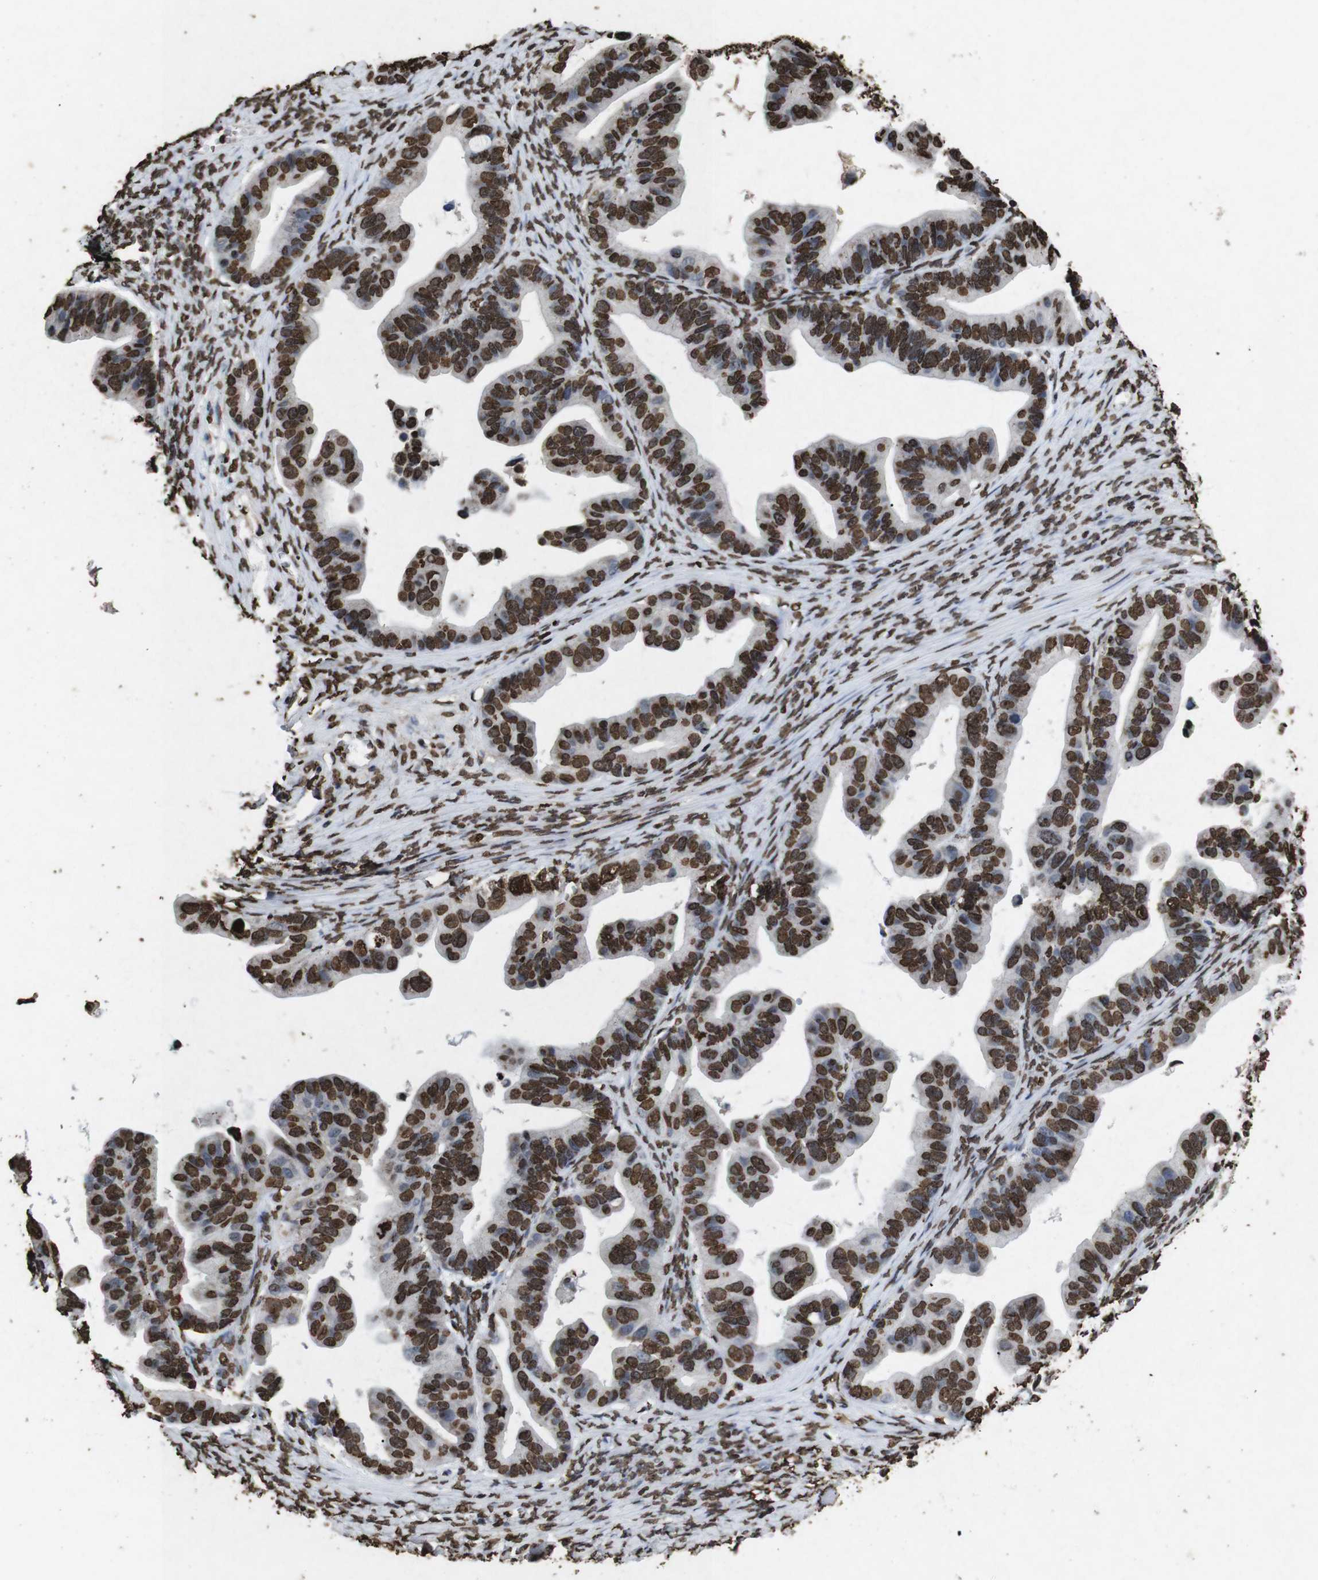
{"staining": {"intensity": "strong", "quantity": ">75%", "location": "nuclear"}, "tissue": "ovarian cancer", "cell_type": "Tumor cells", "image_type": "cancer", "snomed": [{"axis": "morphology", "description": "Cystadenocarcinoma, serous, NOS"}, {"axis": "topography", "description": "Ovary"}], "caption": "An image showing strong nuclear positivity in about >75% of tumor cells in ovarian cancer (serous cystadenocarcinoma), as visualized by brown immunohistochemical staining.", "gene": "MDM2", "patient": {"sex": "female", "age": 56}}